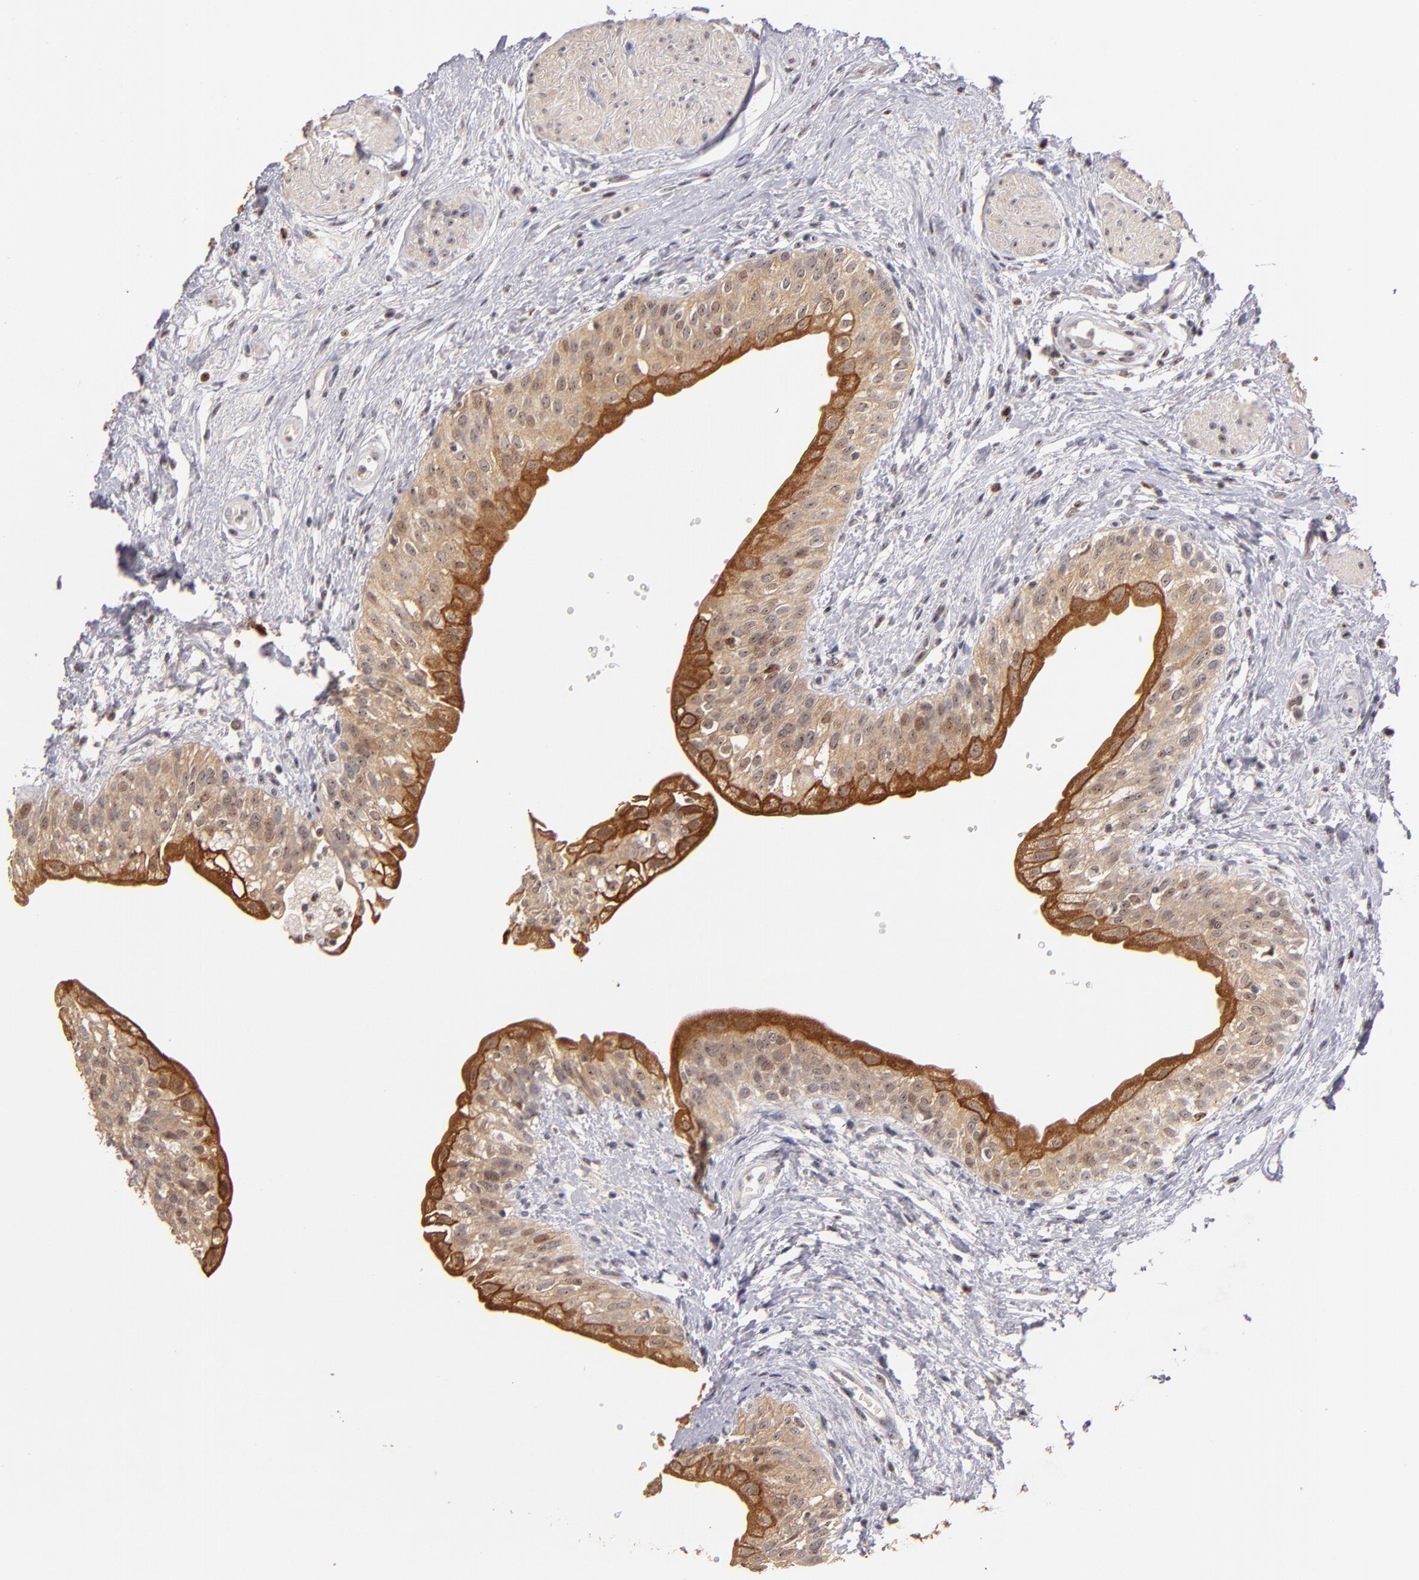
{"staining": {"intensity": "strong", "quantity": ">75%", "location": "cytoplasmic/membranous,nuclear"}, "tissue": "urinary bladder", "cell_type": "Urothelial cells", "image_type": "normal", "snomed": [{"axis": "morphology", "description": "Normal tissue, NOS"}, {"axis": "topography", "description": "Urinary bladder"}], "caption": "Normal urinary bladder exhibits strong cytoplasmic/membranous,nuclear staining in approximately >75% of urothelial cells.", "gene": "PCNX4", "patient": {"sex": "female", "age": 55}}